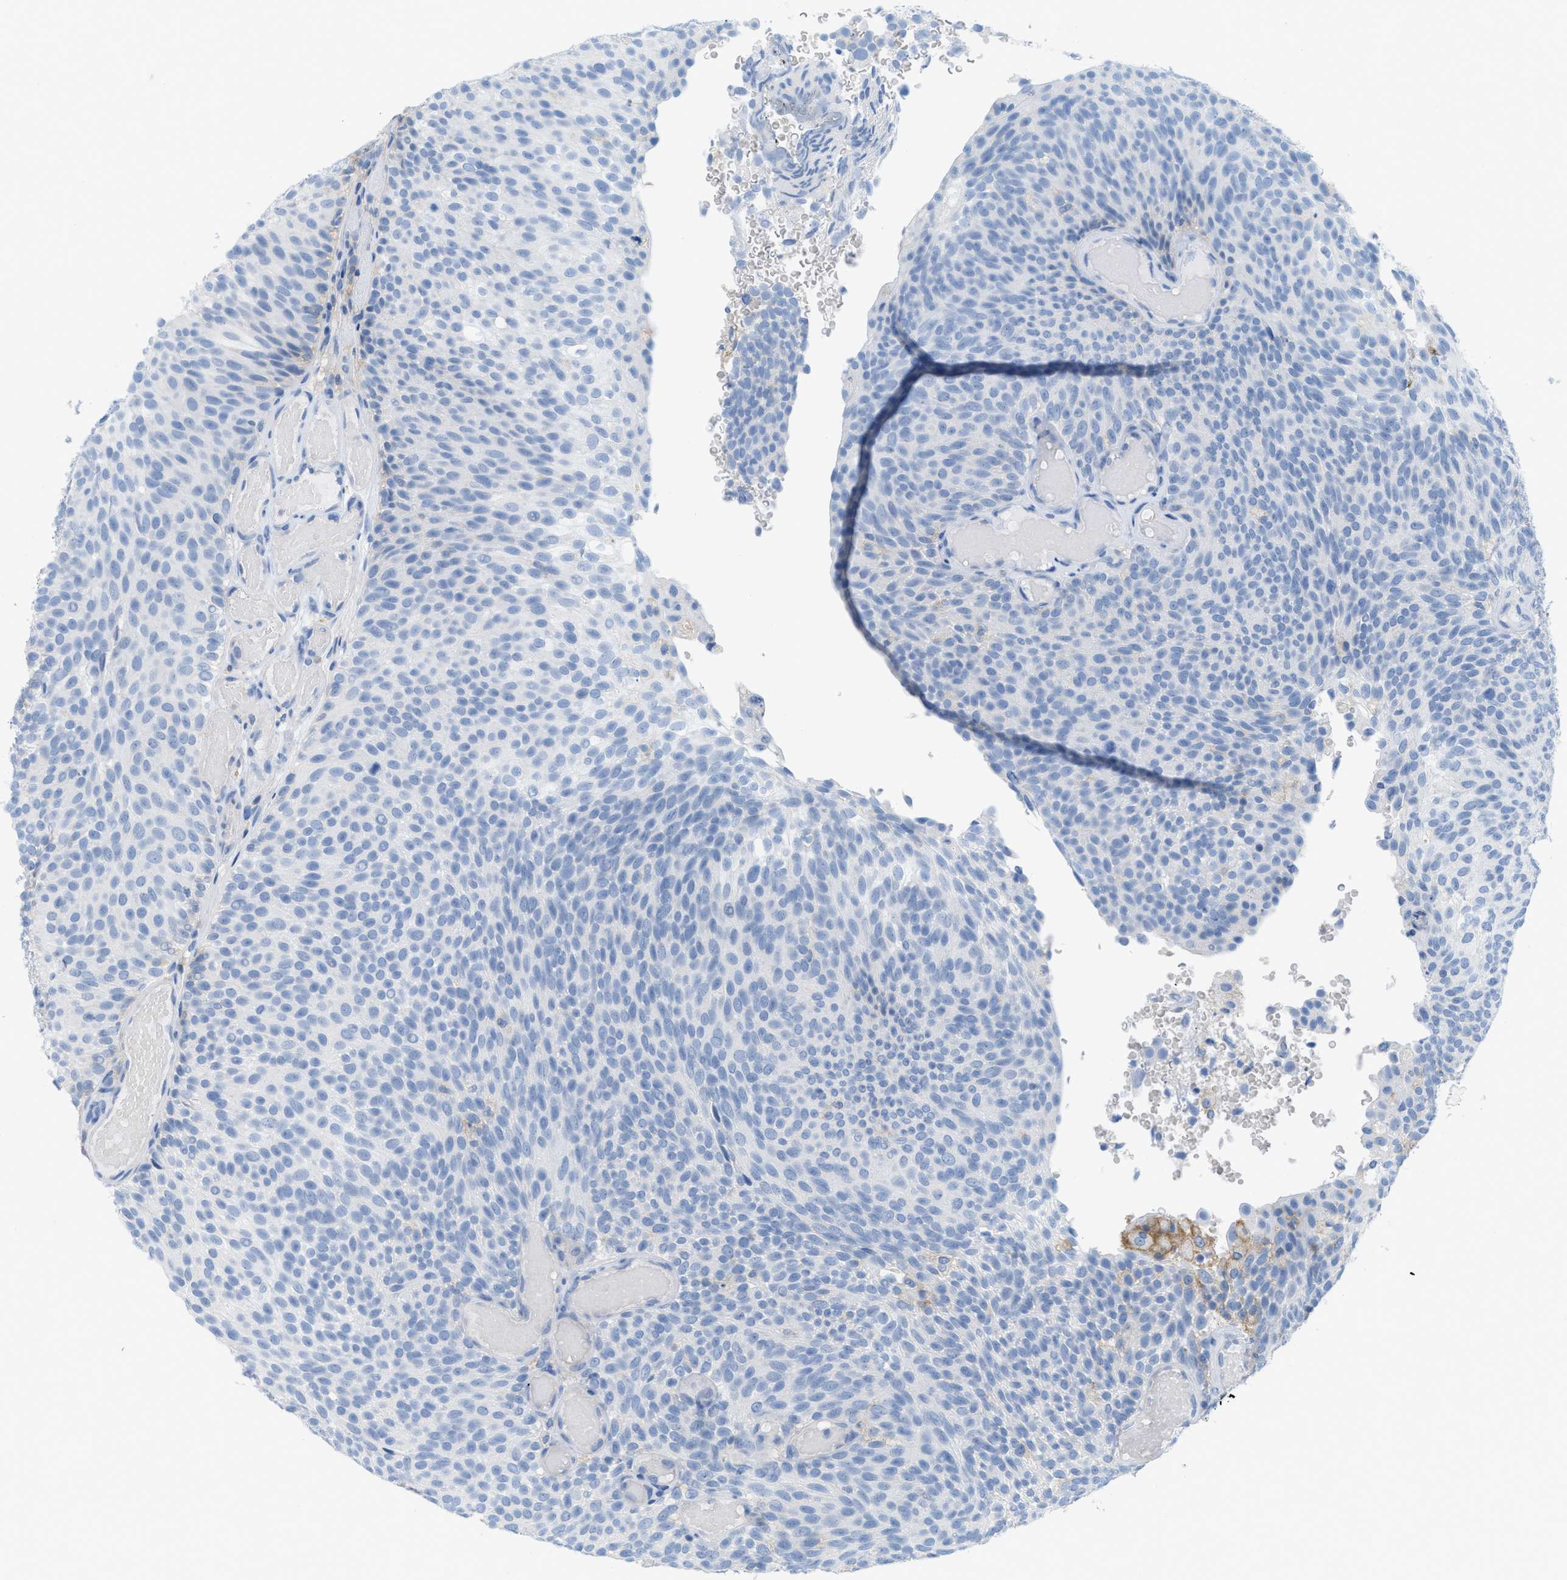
{"staining": {"intensity": "negative", "quantity": "none", "location": "none"}, "tissue": "urothelial cancer", "cell_type": "Tumor cells", "image_type": "cancer", "snomed": [{"axis": "morphology", "description": "Urothelial carcinoma, Low grade"}, {"axis": "topography", "description": "Urinary bladder"}], "caption": "This is an immunohistochemistry photomicrograph of human urothelial carcinoma (low-grade). There is no staining in tumor cells.", "gene": "SLC3A2", "patient": {"sex": "male", "age": 78}}